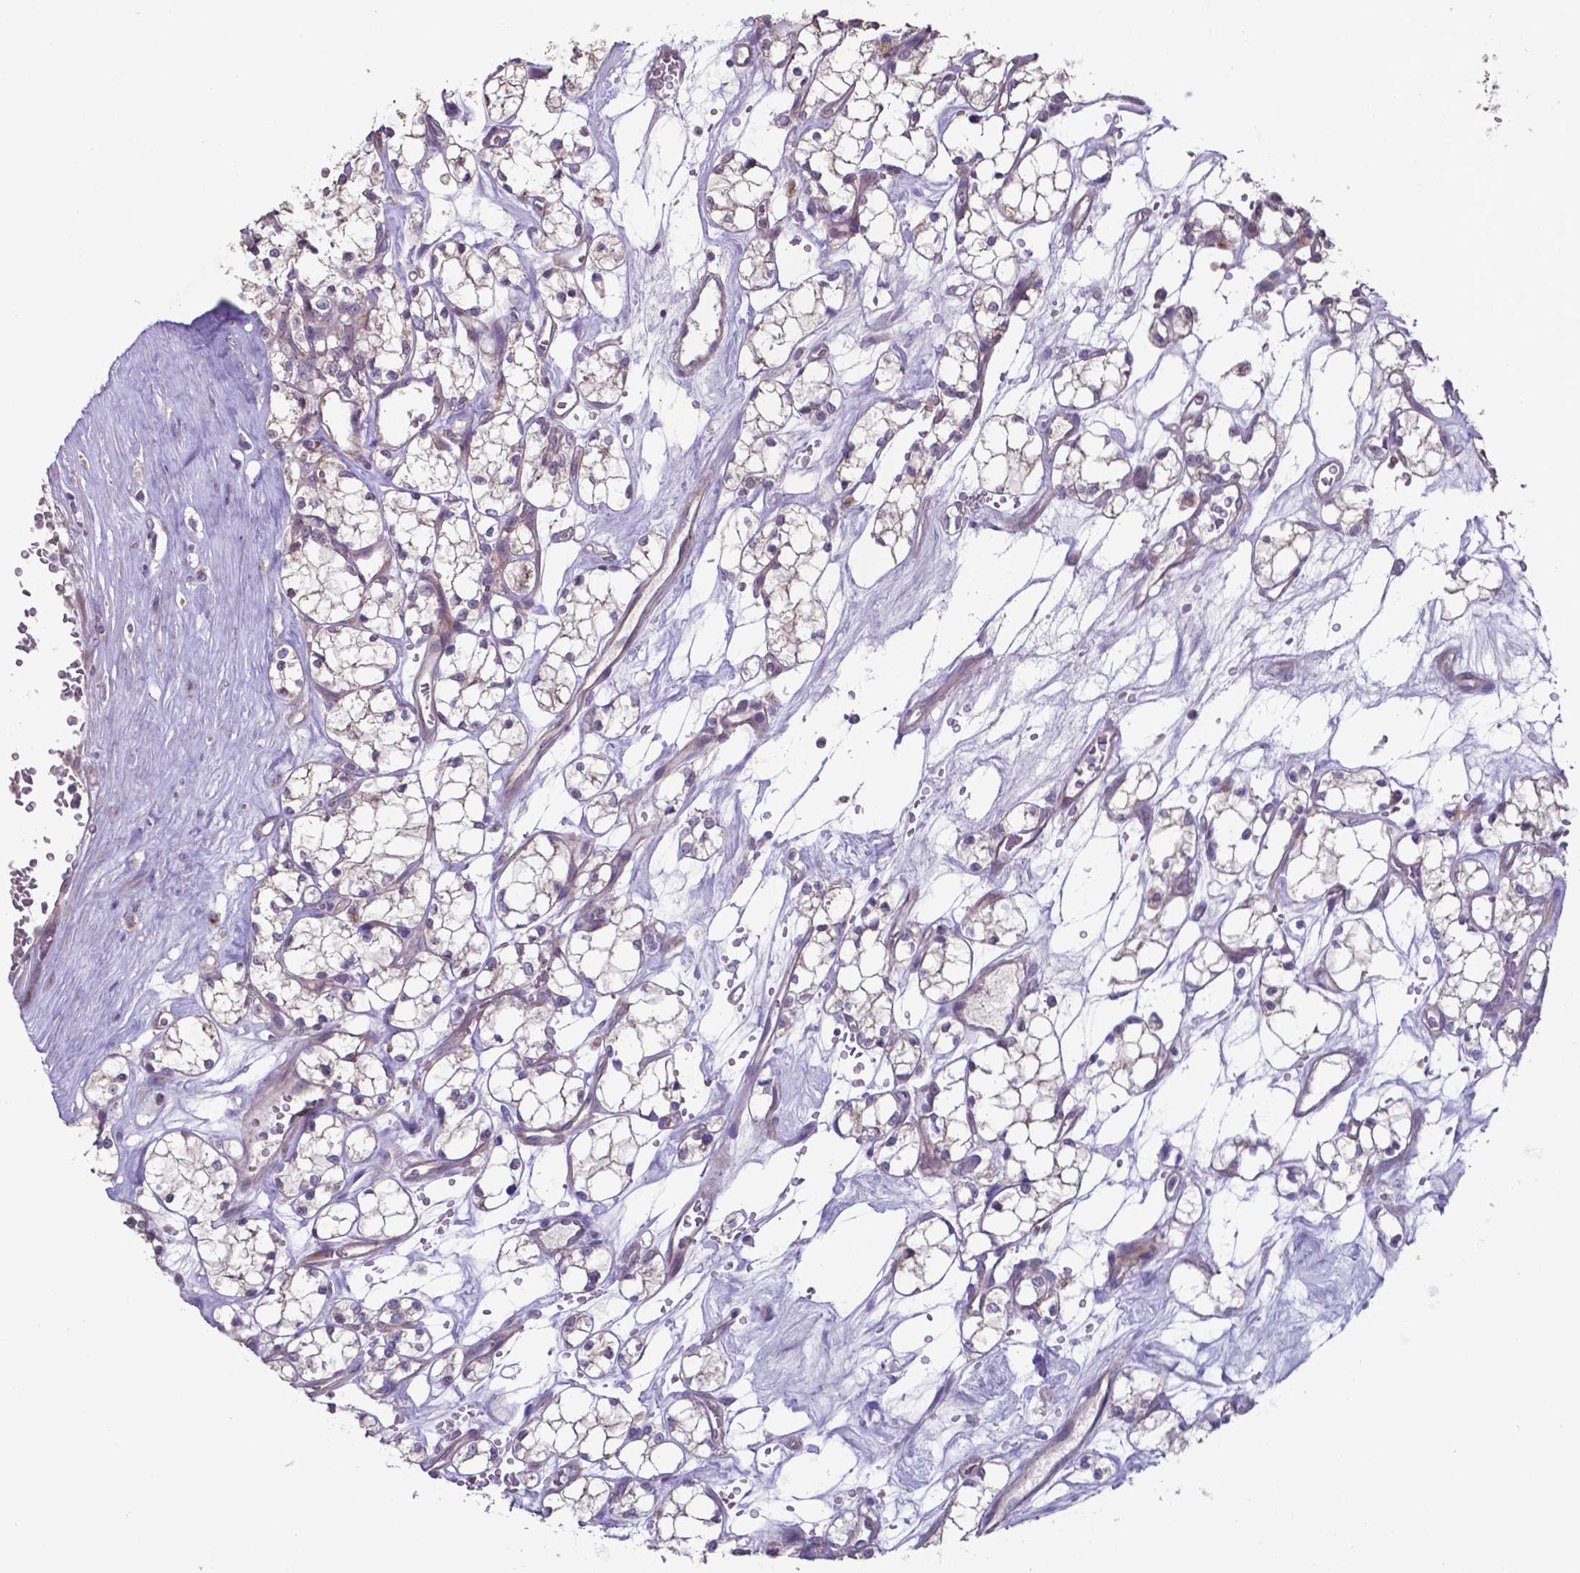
{"staining": {"intensity": "negative", "quantity": "none", "location": "none"}, "tissue": "renal cancer", "cell_type": "Tumor cells", "image_type": "cancer", "snomed": [{"axis": "morphology", "description": "Adenocarcinoma, NOS"}, {"axis": "topography", "description": "Kidney"}], "caption": "High magnification brightfield microscopy of renal cancer stained with DAB (brown) and counterstained with hematoxylin (blue): tumor cells show no significant expression.", "gene": "TYRO3", "patient": {"sex": "female", "age": 69}}